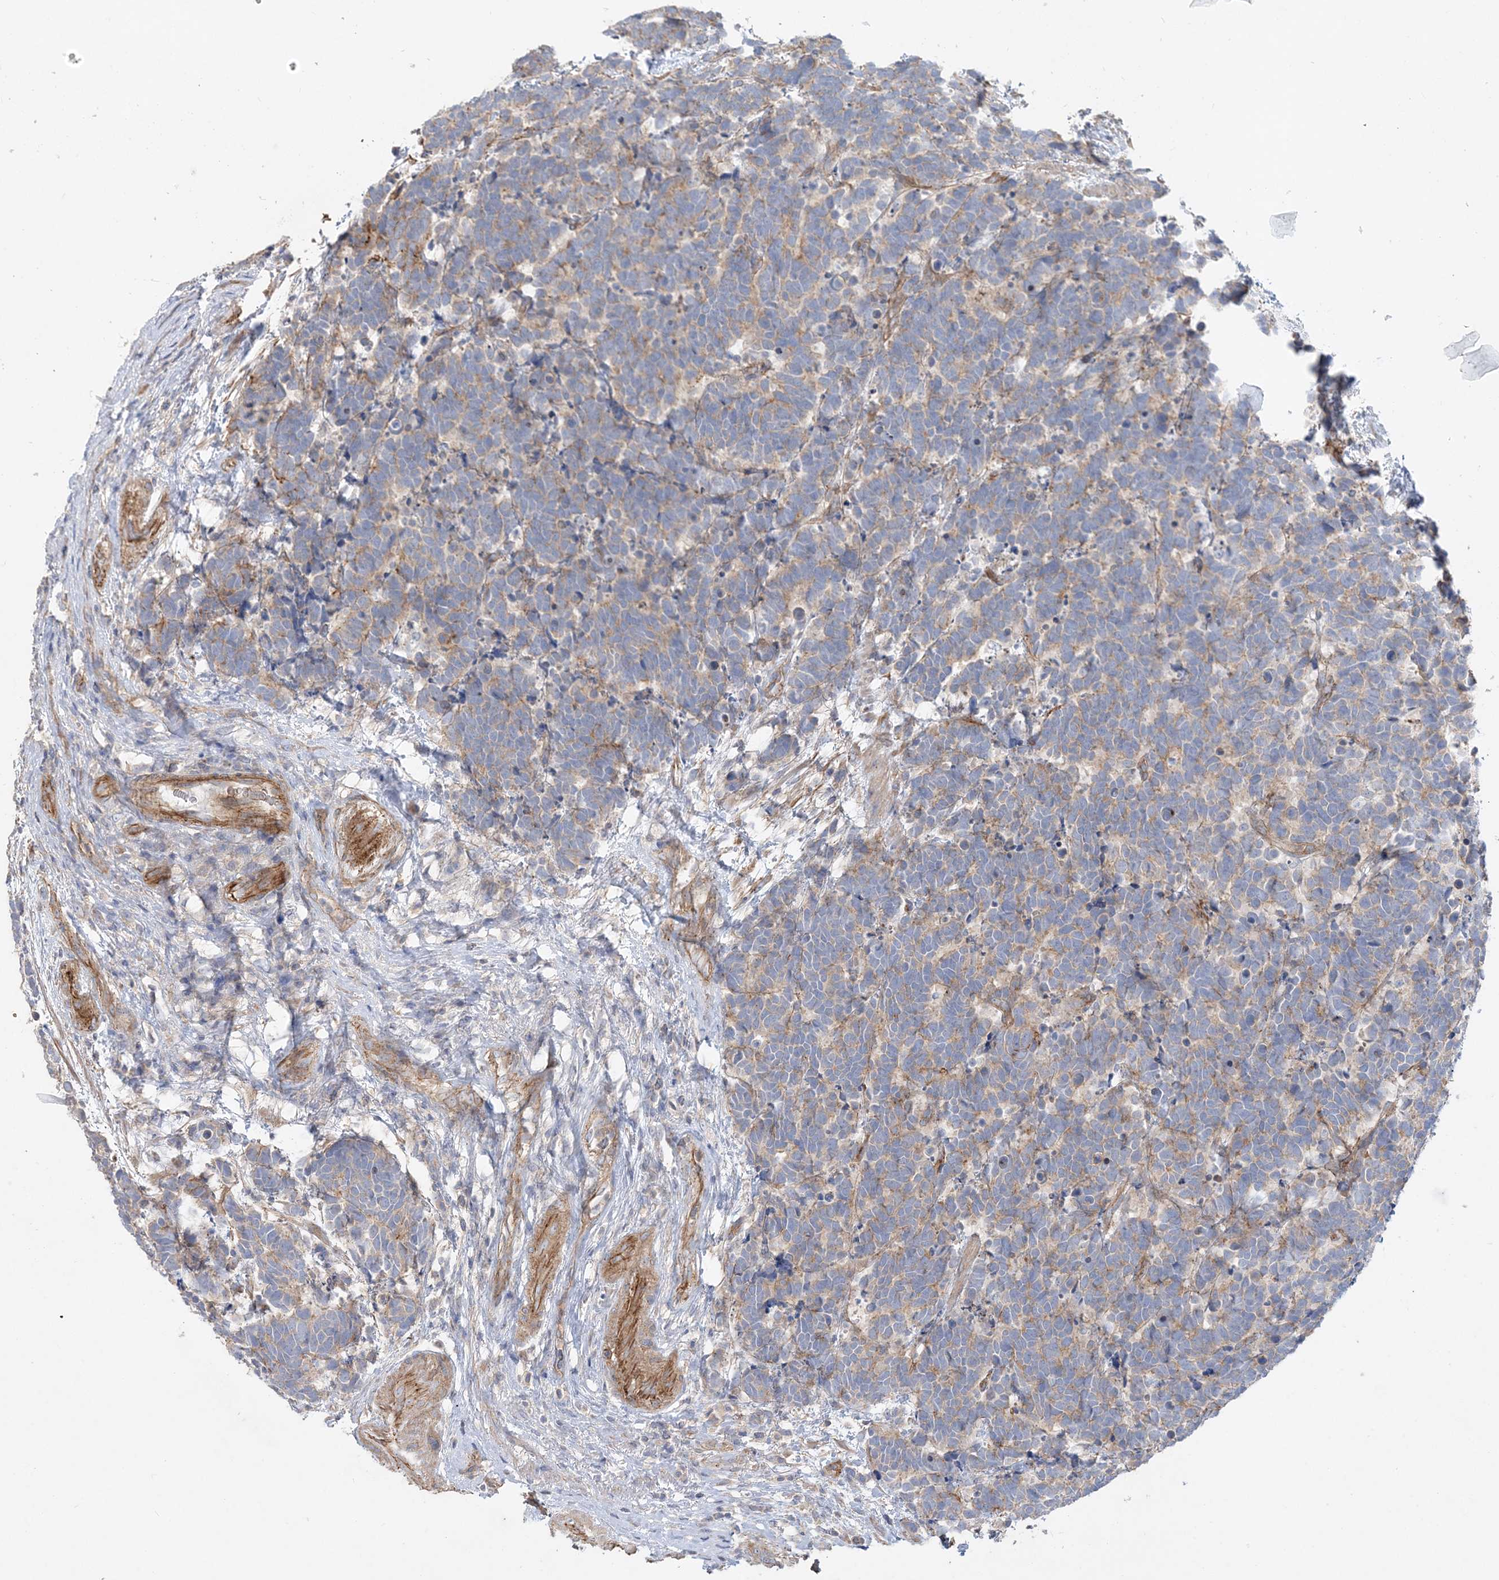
{"staining": {"intensity": "weak", "quantity": "25%-75%", "location": "cytoplasmic/membranous"}, "tissue": "carcinoid", "cell_type": "Tumor cells", "image_type": "cancer", "snomed": [{"axis": "morphology", "description": "Carcinoma, NOS"}, {"axis": "morphology", "description": "Carcinoid, malignant, NOS"}, {"axis": "topography", "description": "Urinary bladder"}], "caption": "Carcinoma tissue reveals weak cytoplasmic/membranous staining in approximately 25%-75% of tumor cells, visualized by immunohistochemistry.", "gene": "PIGC", "patient": {"sex": "male", "age": 57}}